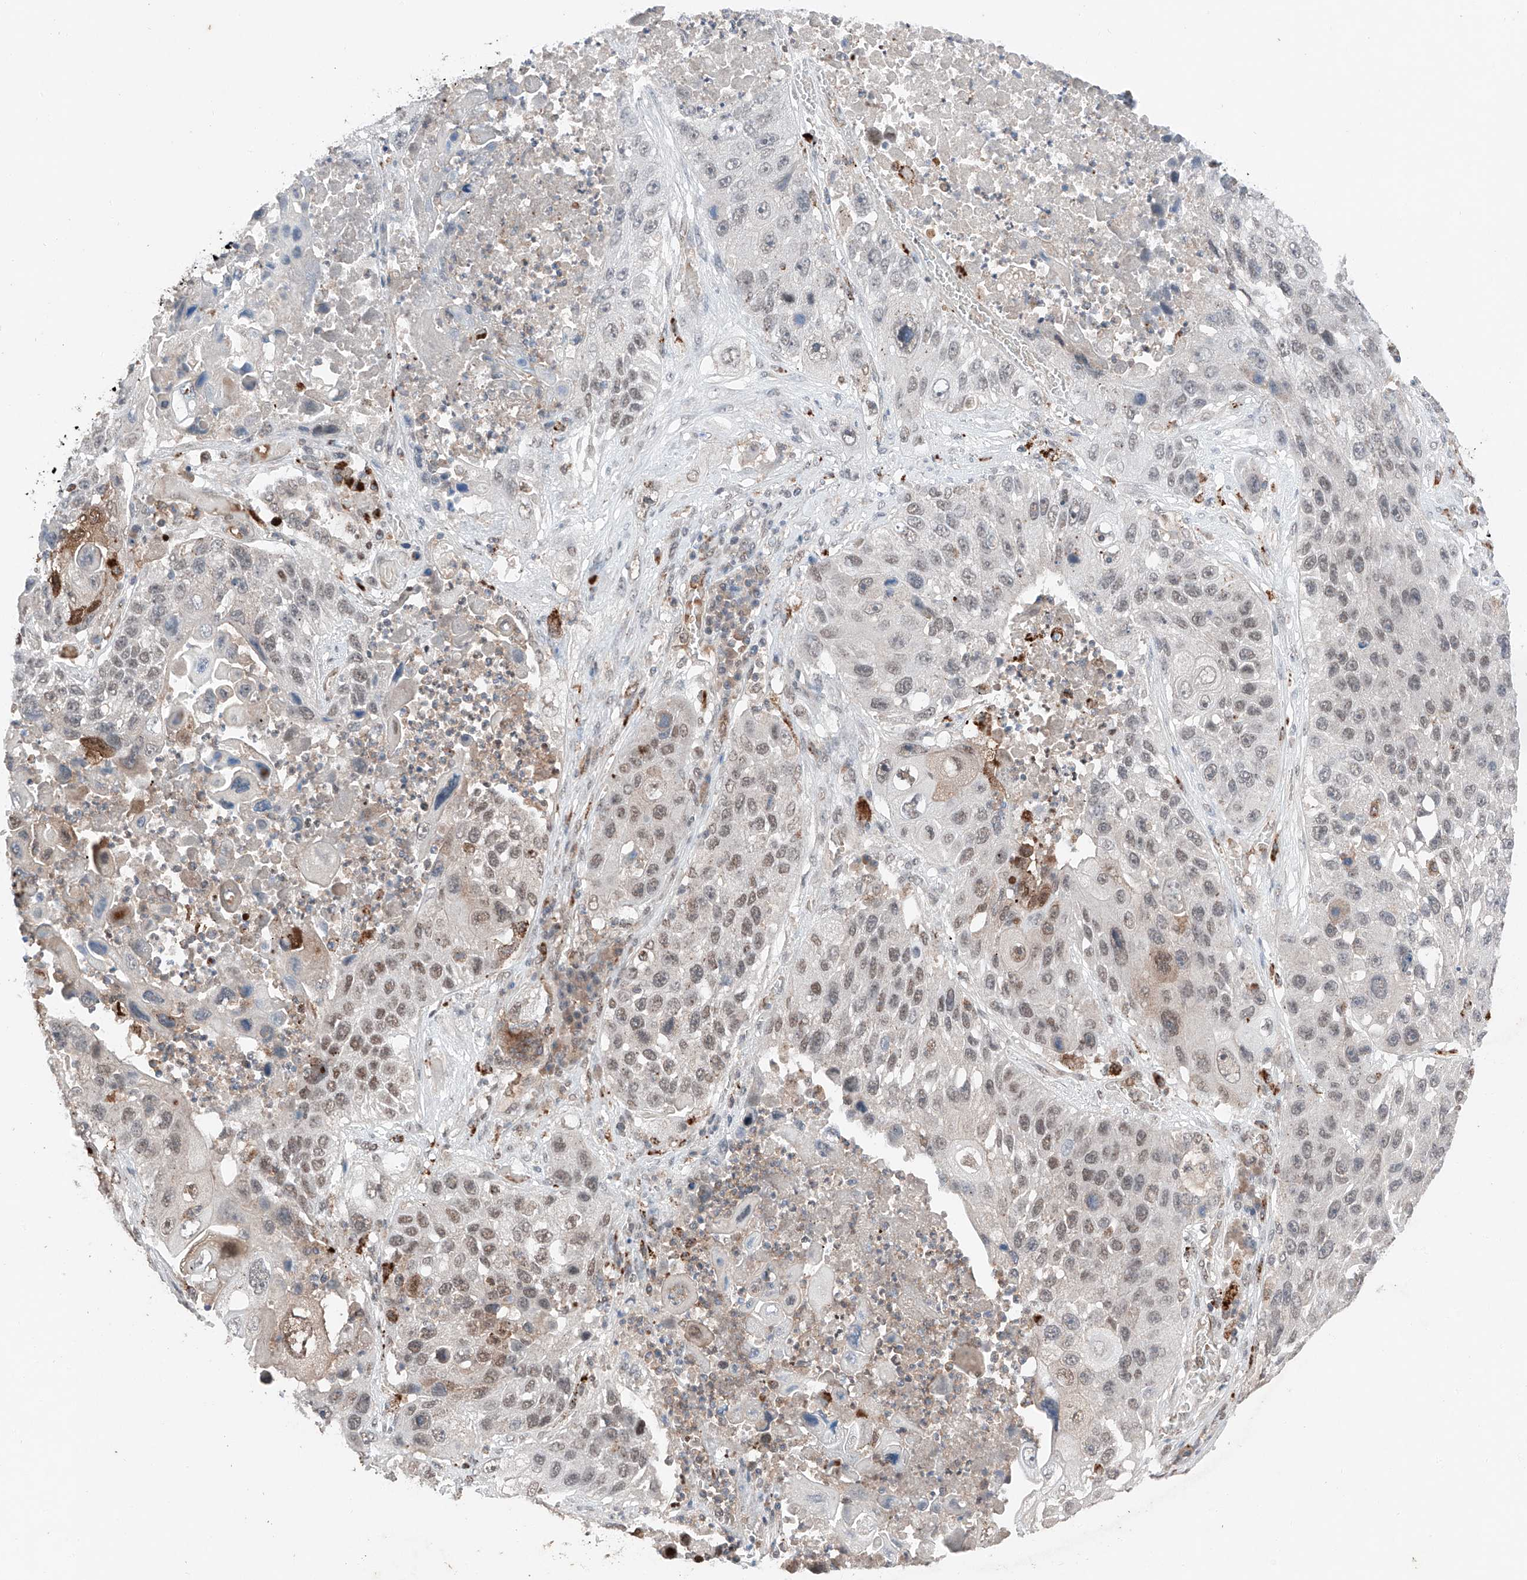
{"staining": {"intensity": "moderate", "quantity": "<25%", "location": "cytoplasmic/membranous,nuclear"}, "tissue": "lung cancer", "cell_type": "Tumor cells", "image_type": "cancer", "snomed": [{"axis": "morphology", "description": "Squamous cell carcinoma, NOS"}, {"axis": "topography", "description": "Lung"}], "caption": "Immunohistochemistry (IHC) of human lung cancer (squamous cell carcinoma) reveals low levels of moderate cytoplasmic/membranous and nuclear positivity in approximately <25% of tumor cells. (Stains: DAB in brown, nuclei in blue, Microscopy: brightfield microscopy at high magnification).", "gene": "TBX4", "patient": {"sex": "male", "age": 61}}